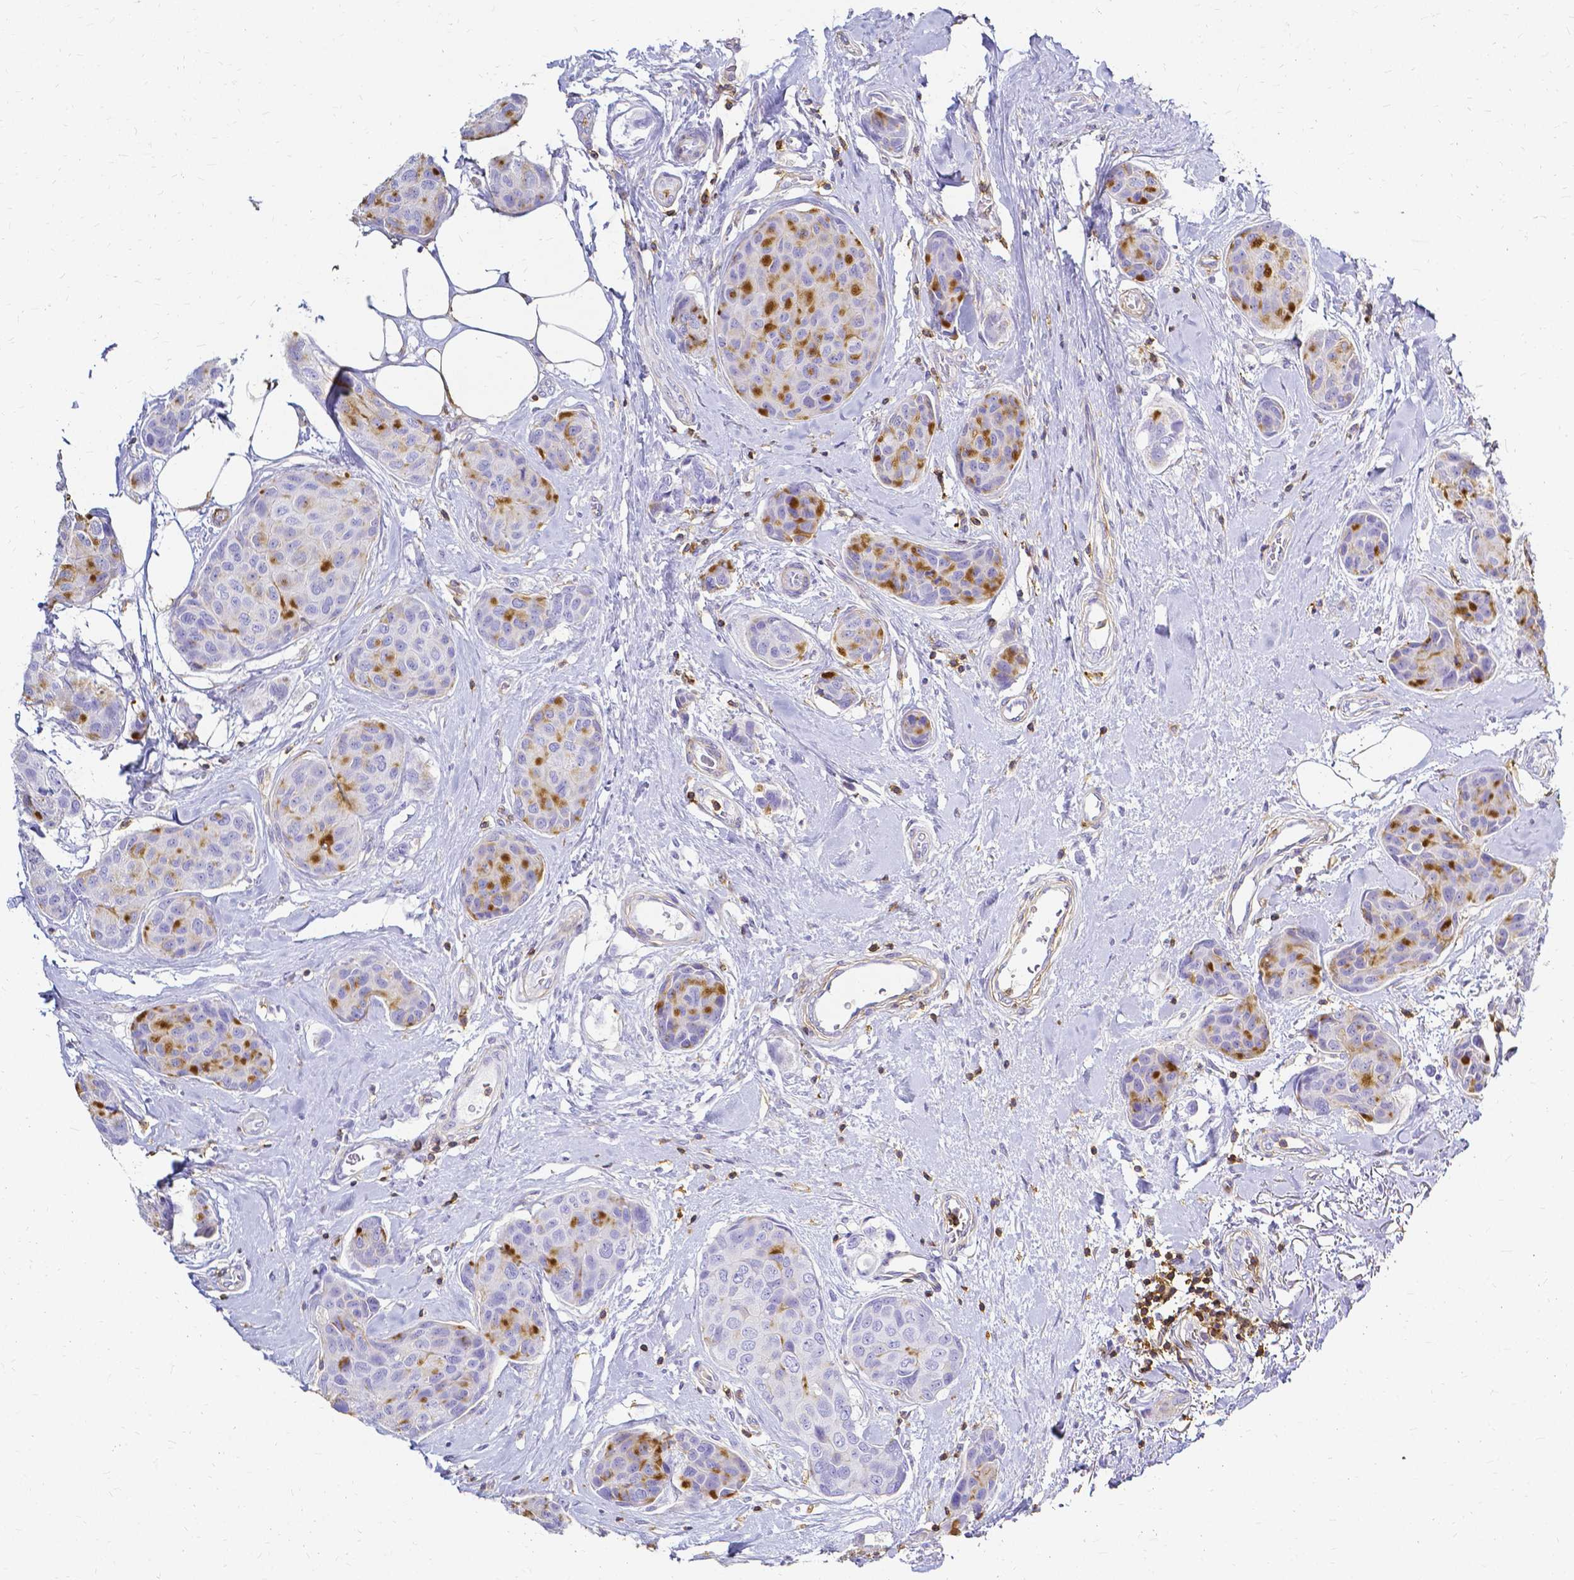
{"staining": {"intensity": "strong", "quantity": "25%-75%", "location": "cytoplasmic/membranous"}, "tissue": "breast cancer", "cell_type": "Tumor cells", "image_type": "cancer", "snomed": [{"axis": "morphology", "description": "Duct carcinoma"}, {"axis": "topography", "description": "Breast"}], "caption": "Protein expression by immunohistochemistry (IHC) exhibits strong cytoplasmic/membranous positivity in about 25%-75% of tumor cells in breast infiltrating ductal carcinoma.", "gene": "HSPA12A", "patient": {"sex": "female", "age": 80}}